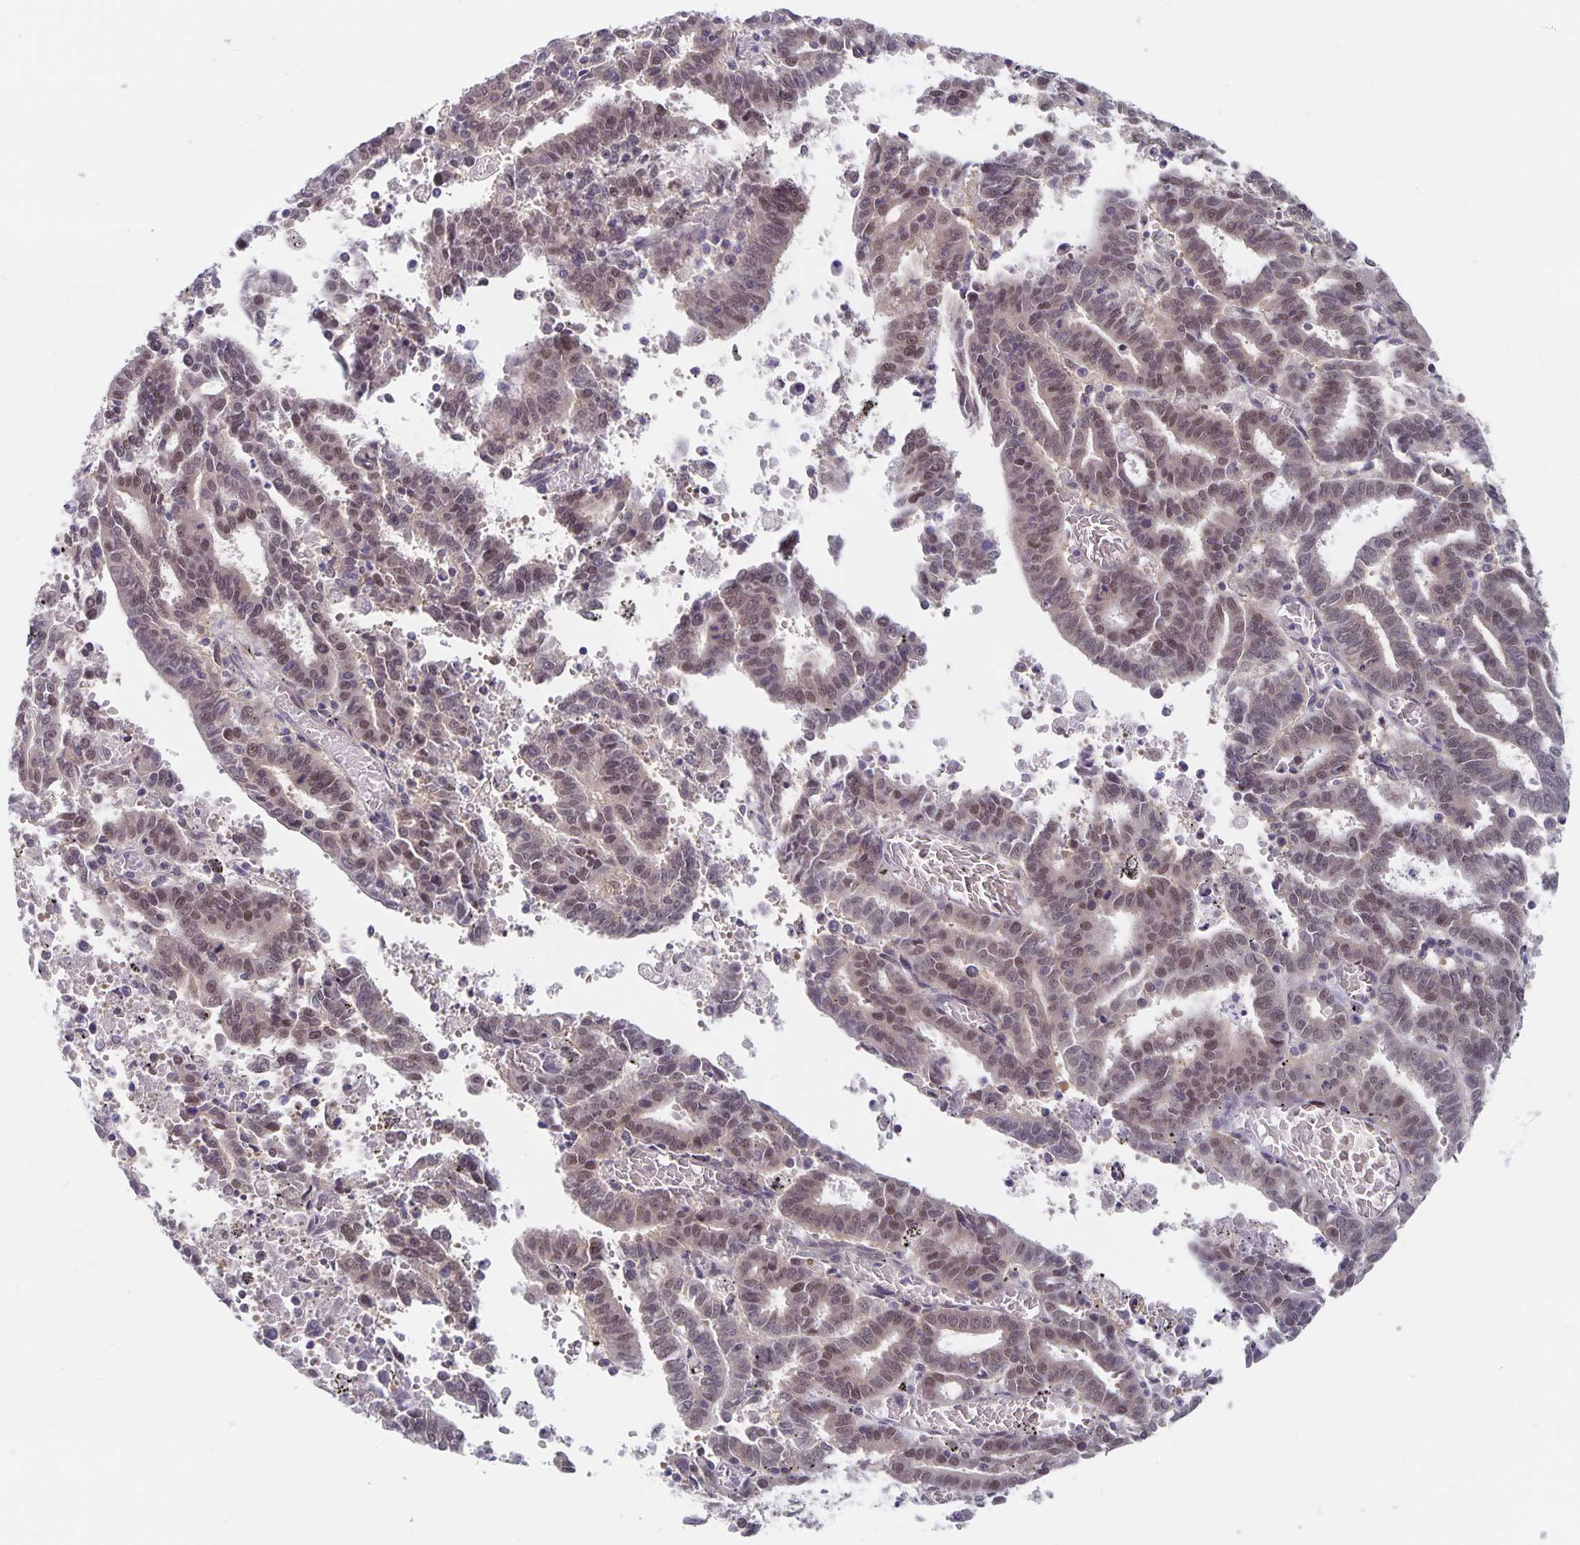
{"staining": {"intensity": "weak", "quantity": "25%-75%", "location": "nuclear"}, "tissue": "endometrial cancer", "cell_type": "Tumor cells", "image_type": "cancer", "snomed": [{"axis": "morphology", "description": "Adenocarcinoma, NOS"}, {"axis": "topography", "description": "Uterus"}], "caption": "Endometrial cancer (adenocarcinoma) tissue demonstrates weak nuclear staining in approximately 25%-75% of tumor cells, visualized by immunohistochemistry.", "gene": "BAG6", "patient": {"sex": "female", "age": 83}}